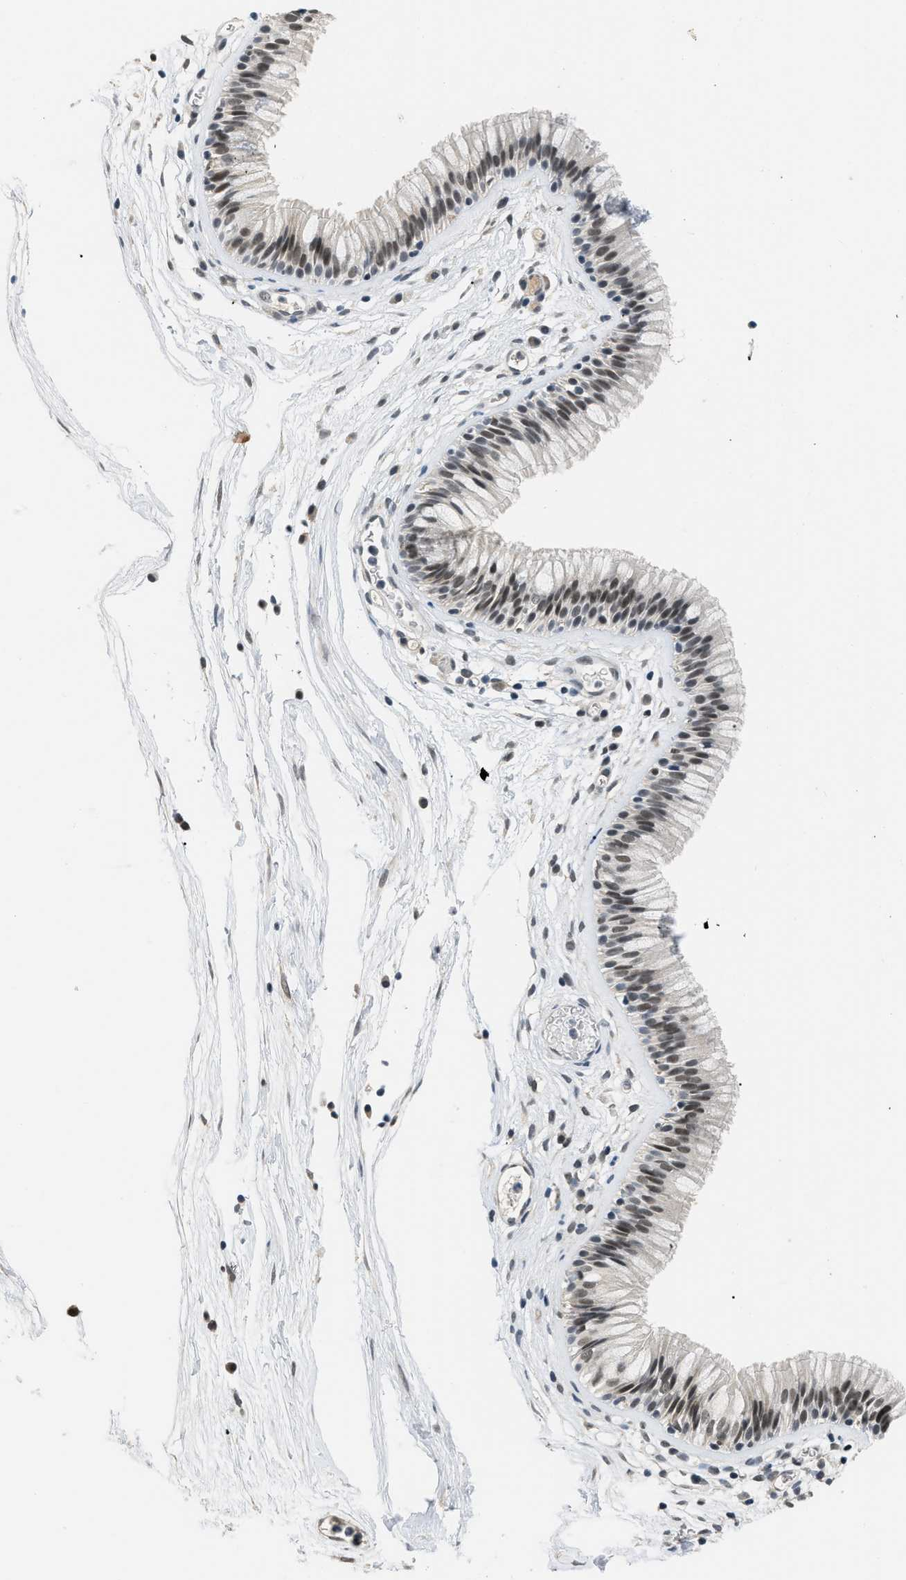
{"staining": {"intensity": "moderate", "quantity": ">75%", "location": "nuclear"}, "tissue": "nasopharynx", "cell_type": "Respiratory epithelial cells", "image_type": "normal", "snomed": [{"axis": "morphology", "description": "Normal tissue, NOS"}, {"axis": "morphology", "description": "Inflammation, NOS"}, {"axis": "topography", "description": "Nasopharynx"}], "caption": "Nasopharynx stained with IHC displays moderate nuclear positivity in approximately >75% of respiratory epithelial cells.", "gene": "MZF1", "patient": {"sex": "male", "age": 48}}